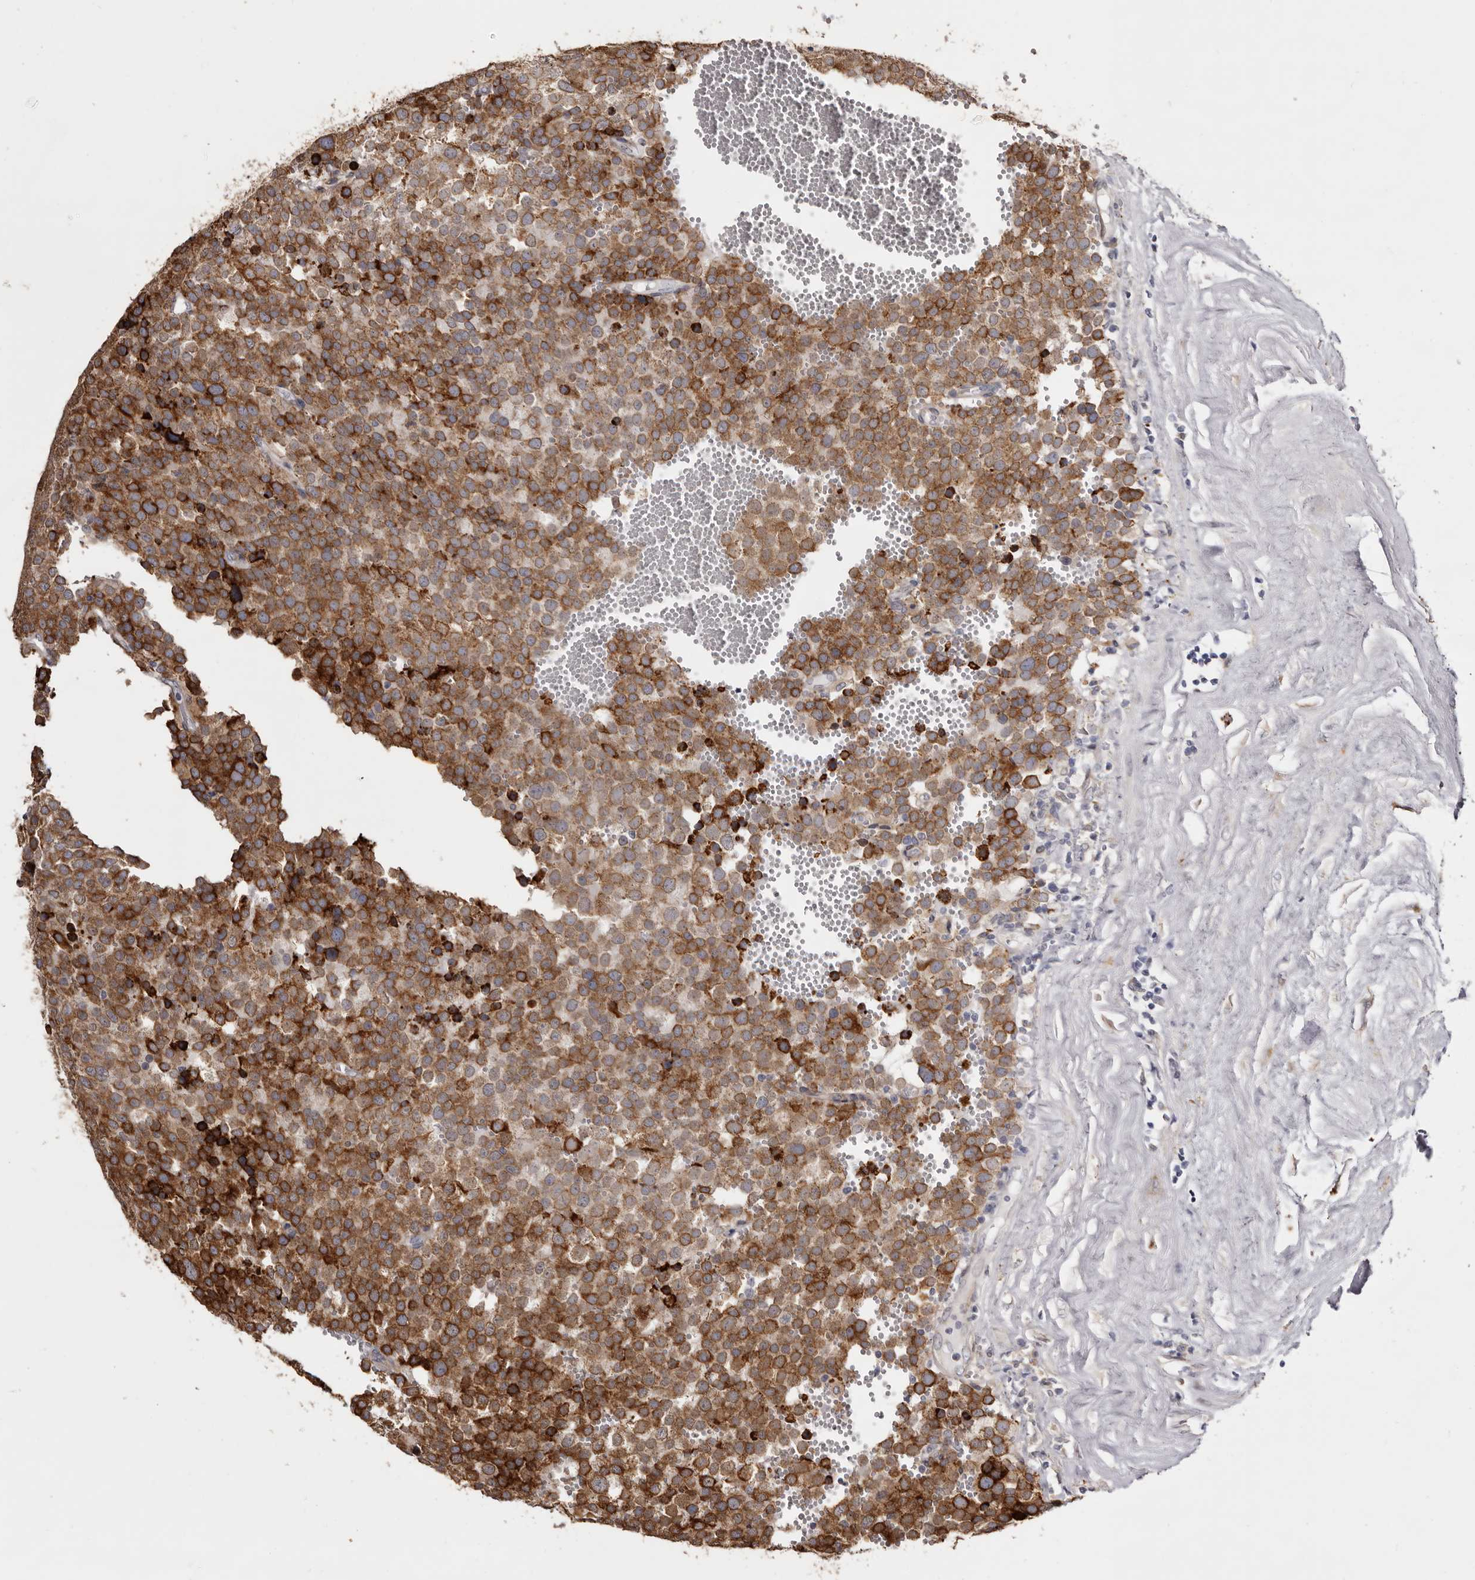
{"staining": {"intensity": "moderate", "quantity": ">75%", "location": "cytoplasmic/membranous"}, "tissue": "testis cancer", "cell_type": "Tumor cells", "image_type": "cancer", "snomed": [{"axis": "morphology", "description": "Seminoma, NOS"}, {"axis": "topography", "description": "Testis"}], "caption": "DAB (3,3'-diaminobenzidine) immunohistochemical staining of human testis cancer displays moderate cytoplasmic/membranous protein expression in about >75% of tumor cells.", "gene": "PIGX", "patient": {"sex": "male", "age": 71}}